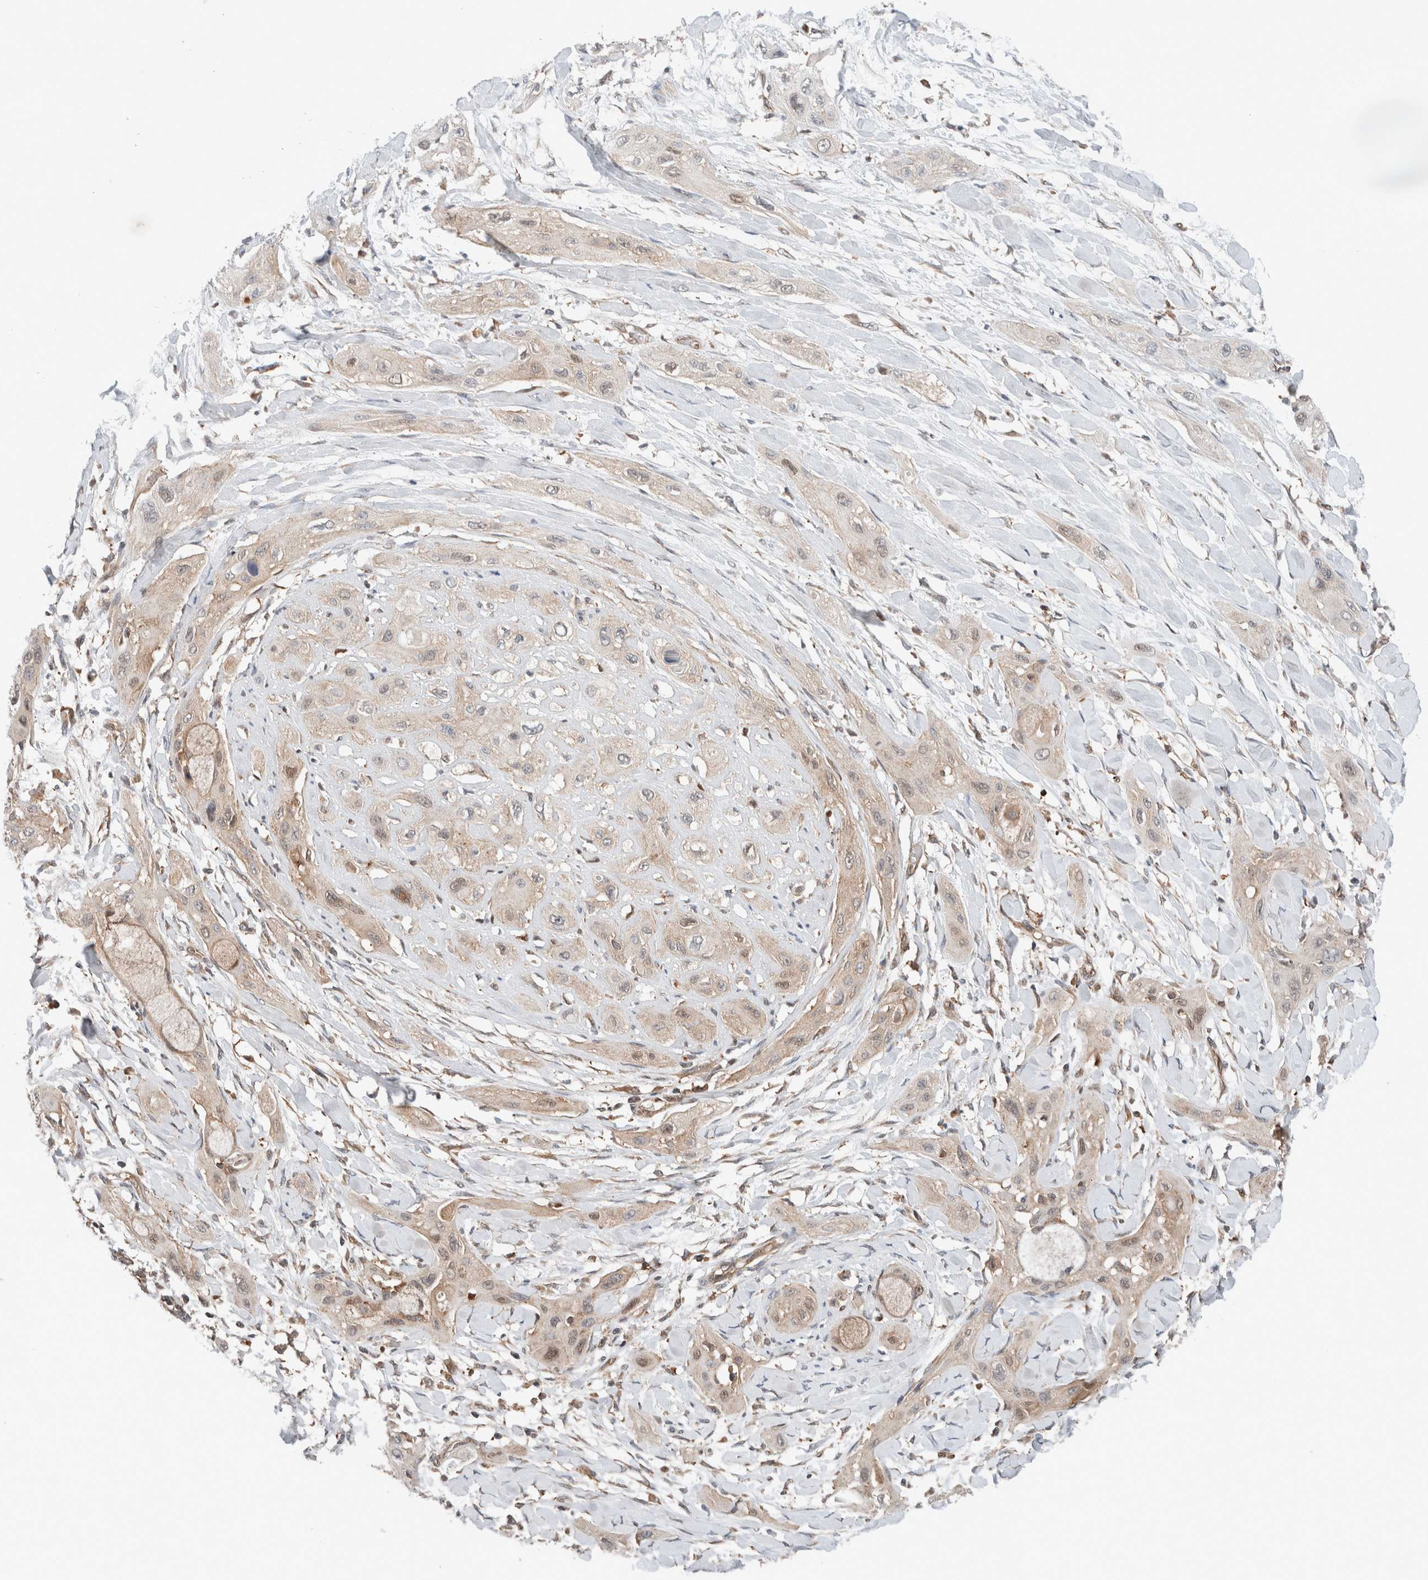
{"staining": {"intensity": "weak", "quantity": "25%-75%", "location": "cytoplasmic/membranous,nuclear"}, "tissue": "lung cancer", "cell_type": "Tumor cells", "image_type": "cancer", "snomed": [{"axis": "morphology", "description": "Squamous cell carcinoma, NOS"}, {"axis": "topography", "description": "Lung"}], "caption": "Immunohistochemical staining of human lung squamous cell carcinoma demonstrates weak cytoplasmic/membranous and nuclear protein staining in about 25%-75% of tumor cells.", "gene": "XPNPEP1", "patient": {"sex": "female", "age": 47}}